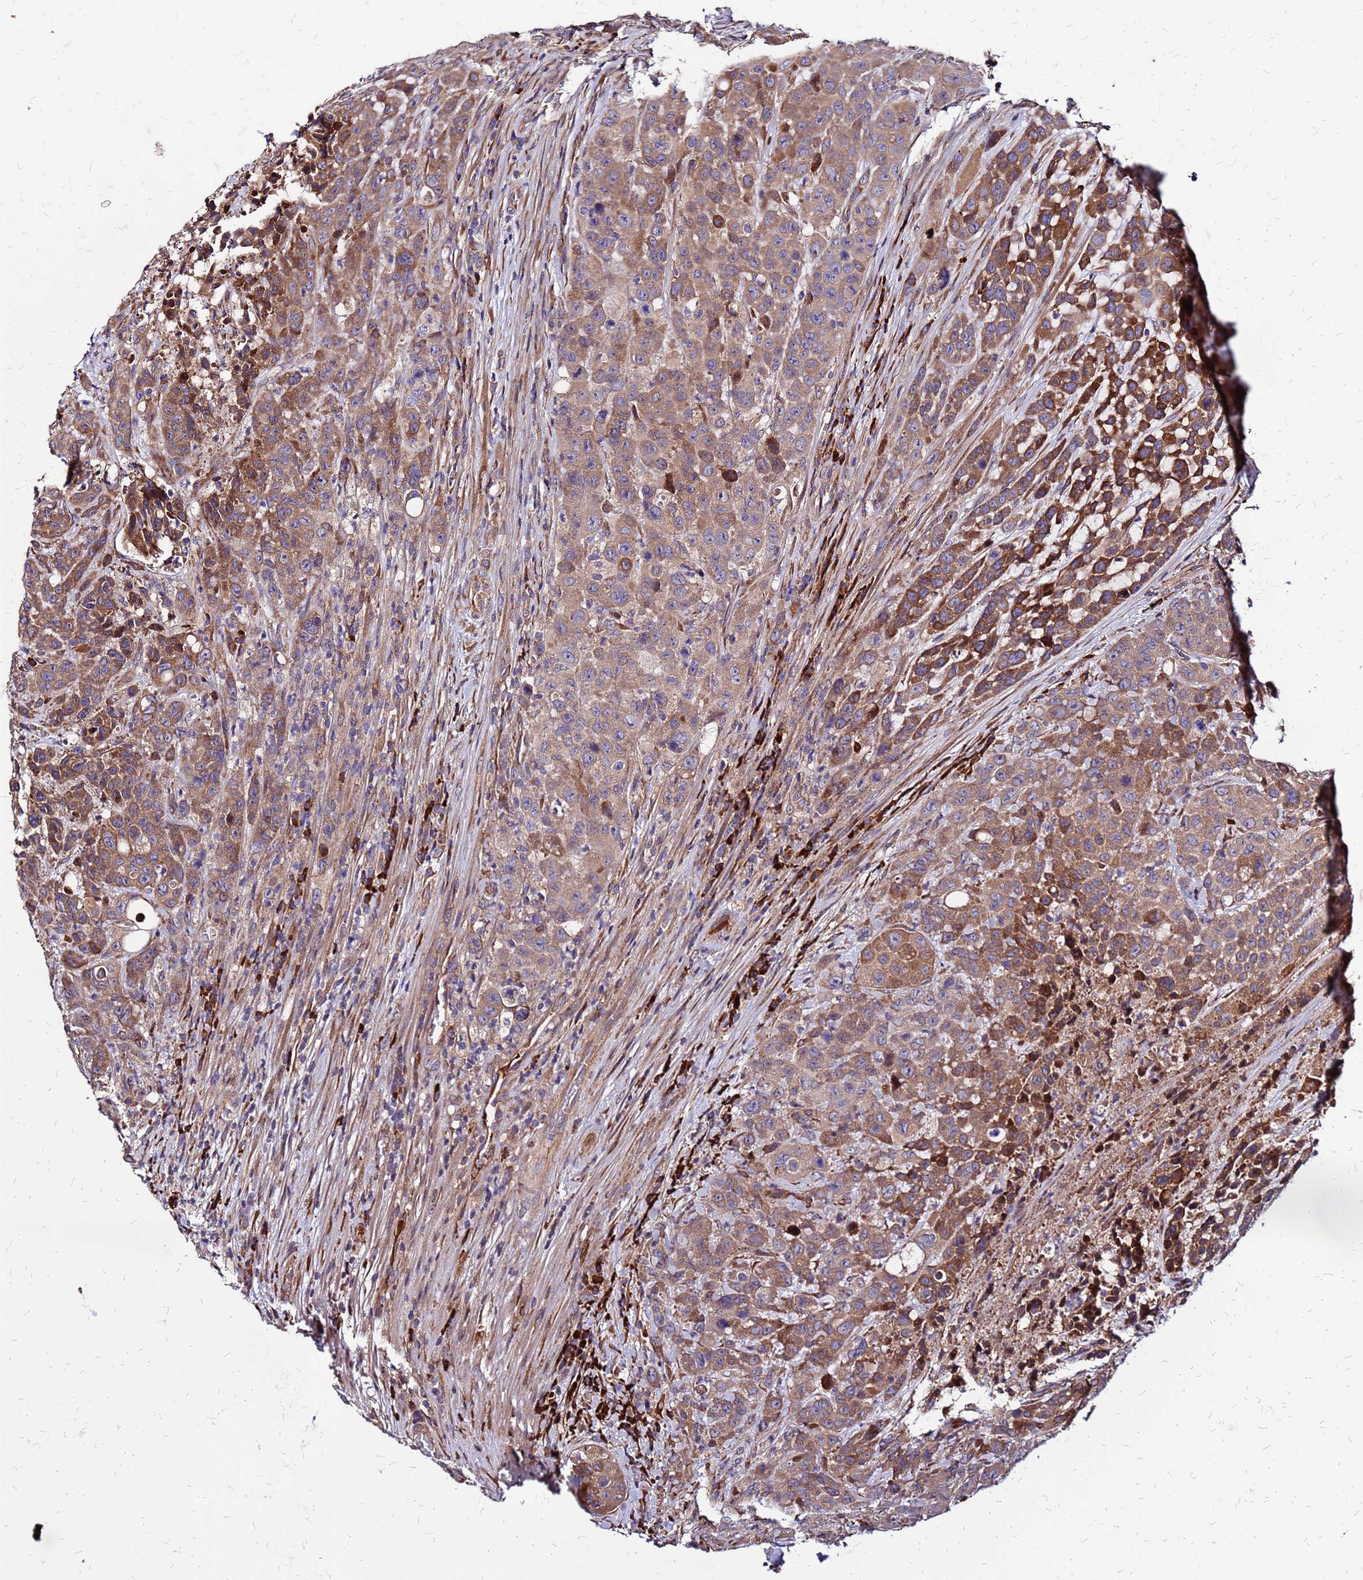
{"staining": {"intensity": "moderate", "quantity": ">75%", "location": "cytoplasmic/membranous"}, "tissue": "colorectal cancer", "cell_type": "Tumor cells", "image_type": "cancer", "snomed": [{"axis": "morphology", "description": "Adenocarcinoma, NOS"}, {"axis": "topography", "description": "Colon"}], "caption": "The image reveals a brown stain indicating the presence of a protein in the cytoplasmic/membranous of tumor cells in adenocarcinoma (colorectal).", "gene": "VMO1", "patient": {"sex": "male", "age": 62}}